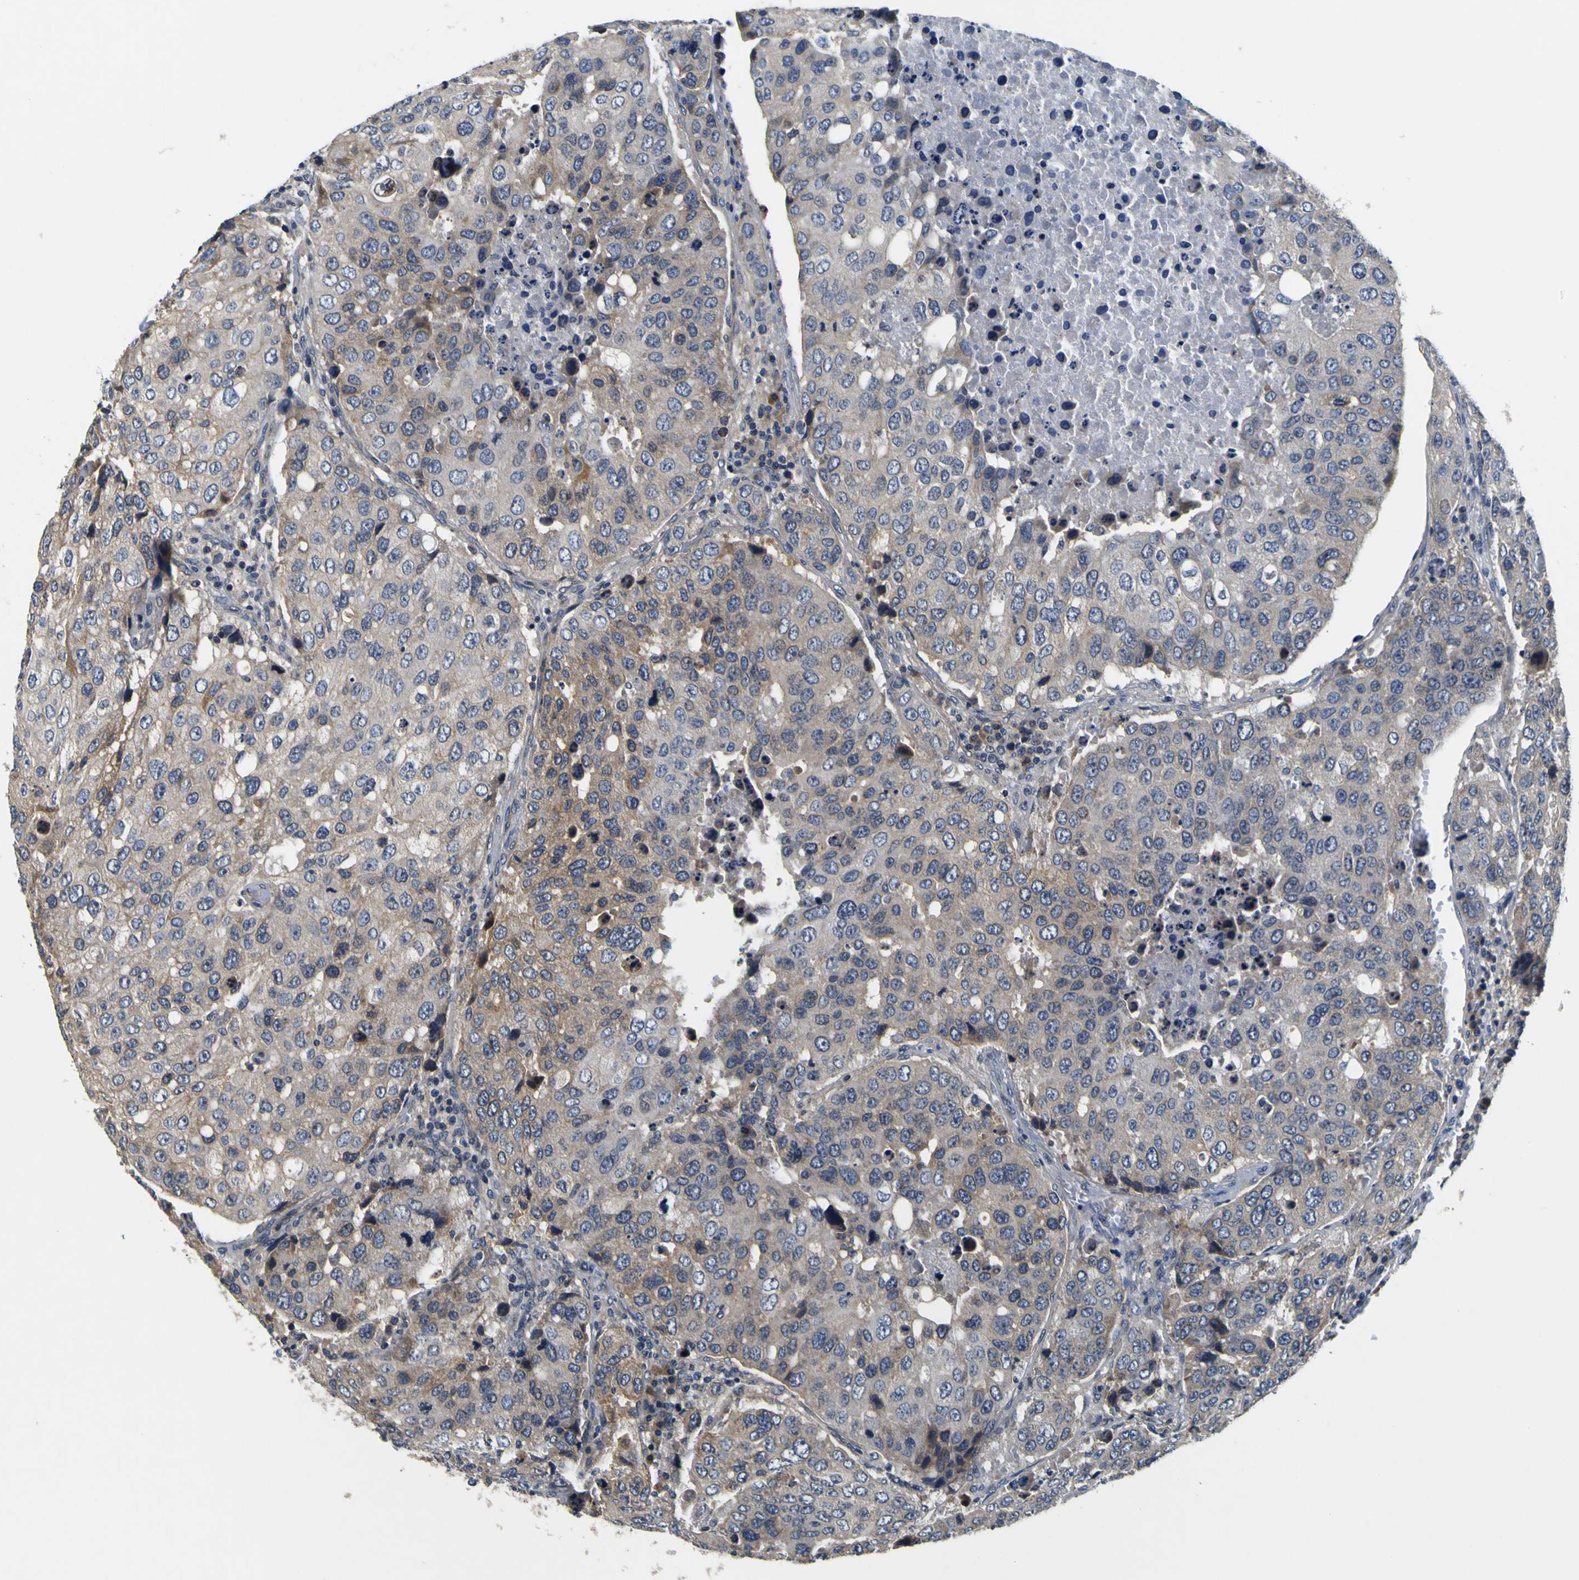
{"staining": {"intensity": "weak", "quantity": "<25%", "location": "cytoplasmic/membranous"}, "tissue": "urothelial cancer", "cell_type": "Tumor cells", "image_type": "cancer", "snomed": [{"axis": "morphology", "description": "Urothelial carcinoma, High grade"}, {"axis": "topography", "description": "Lymph node"}, {"axis": "topography", "description": "Urinary bladder"}], "caption": "There is no significant positivity in tumor cells of urothelial carcinoma (high-grade). (DAB (3,3'-diaminobenzidine) immunohistochemistry, high magnification).", "gene": "EPHB4", "patient": {"sex": "male", "age": 51}}